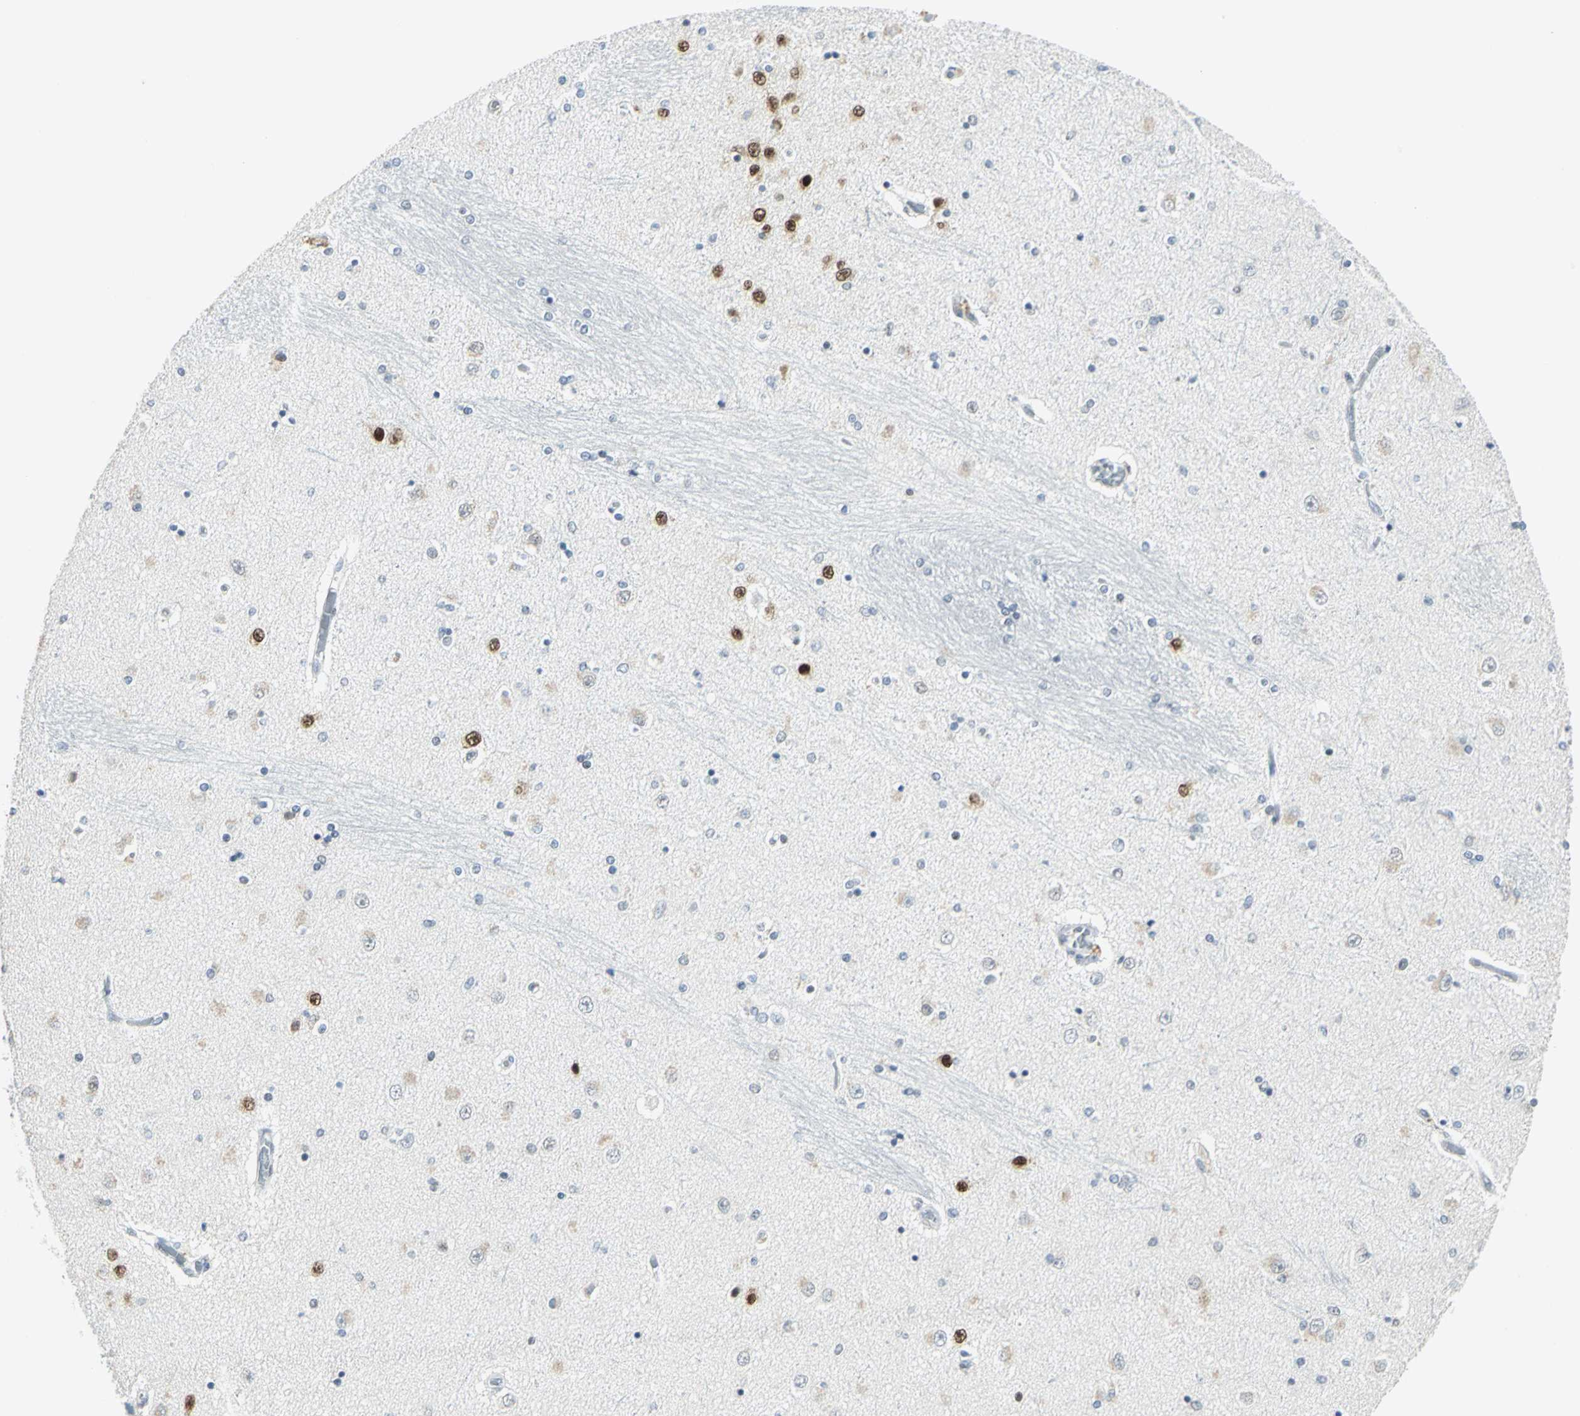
{"staining": {"intensity": "negative", "quantity": "none", "location": "none"}, "tissue": "hippocampus", "cell_type": "Glial cells", "image_type": "normal", "snomed": [{"axis": "morphology", "description": "Normal tissue, NOS"}, {"axis": "topography", "description": "Hippocampus"}], "caption": "An immunohistochemistry image of normal hippocampus is shown. There is no staining in glial cells of hippocampus. (Stains: DAB (3,3'-diaminobenzidine) IHC with hematoxylin counter stain, Microscopy: brightfield microscopy at high magnification).", "gene": "MEIS2", "patient": {"sex": "female", "age": 54}}